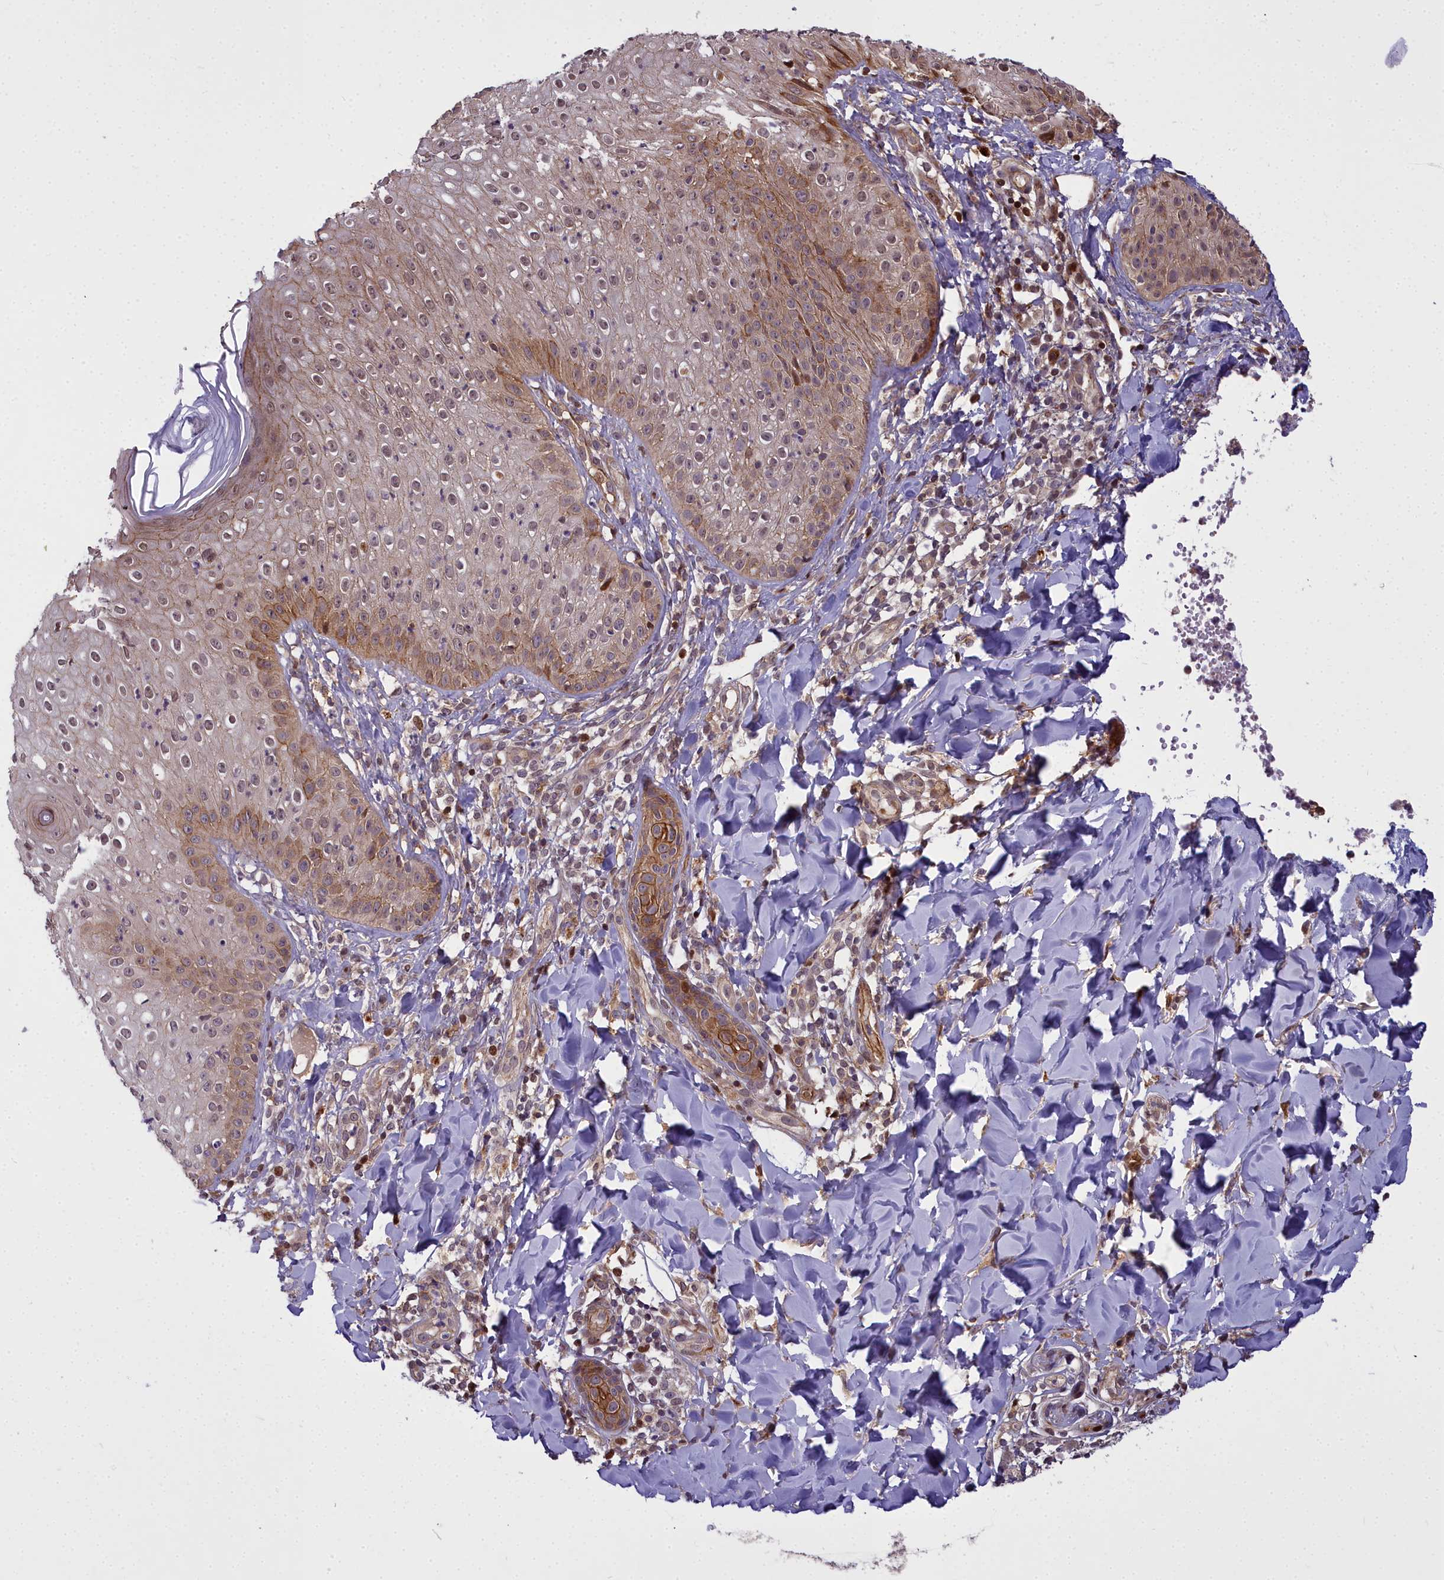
{"staining": {"intensity": "moderate", "quantity": ">75%", "location": "cytoplasmic/membranous,nuclear"}, "tissue": "skin", "cell_type": "Epidermal cells", "image_type": "normal", "snomed": [{"axis": "morphology", "description": "Normal tissue, NOS"}, {"axis": "morphology", "description": "Inflammation, NOS"}, {"axis": "topography", "description": "Soft tissue"}, {"axis": "topography", "description": "Anal"}], "caption": "Protein analysis of unremarkable skin reveals moderate cytoplasmic/membranous,nuclear positivity in approximately >75% of epidermal cells. Immunohistochemistry (ihc) stains the protein of interest in brown and the nuclei are stained blue.", "gene": "GLYATL3", "patient": {"sex": "female", "age": 15}}